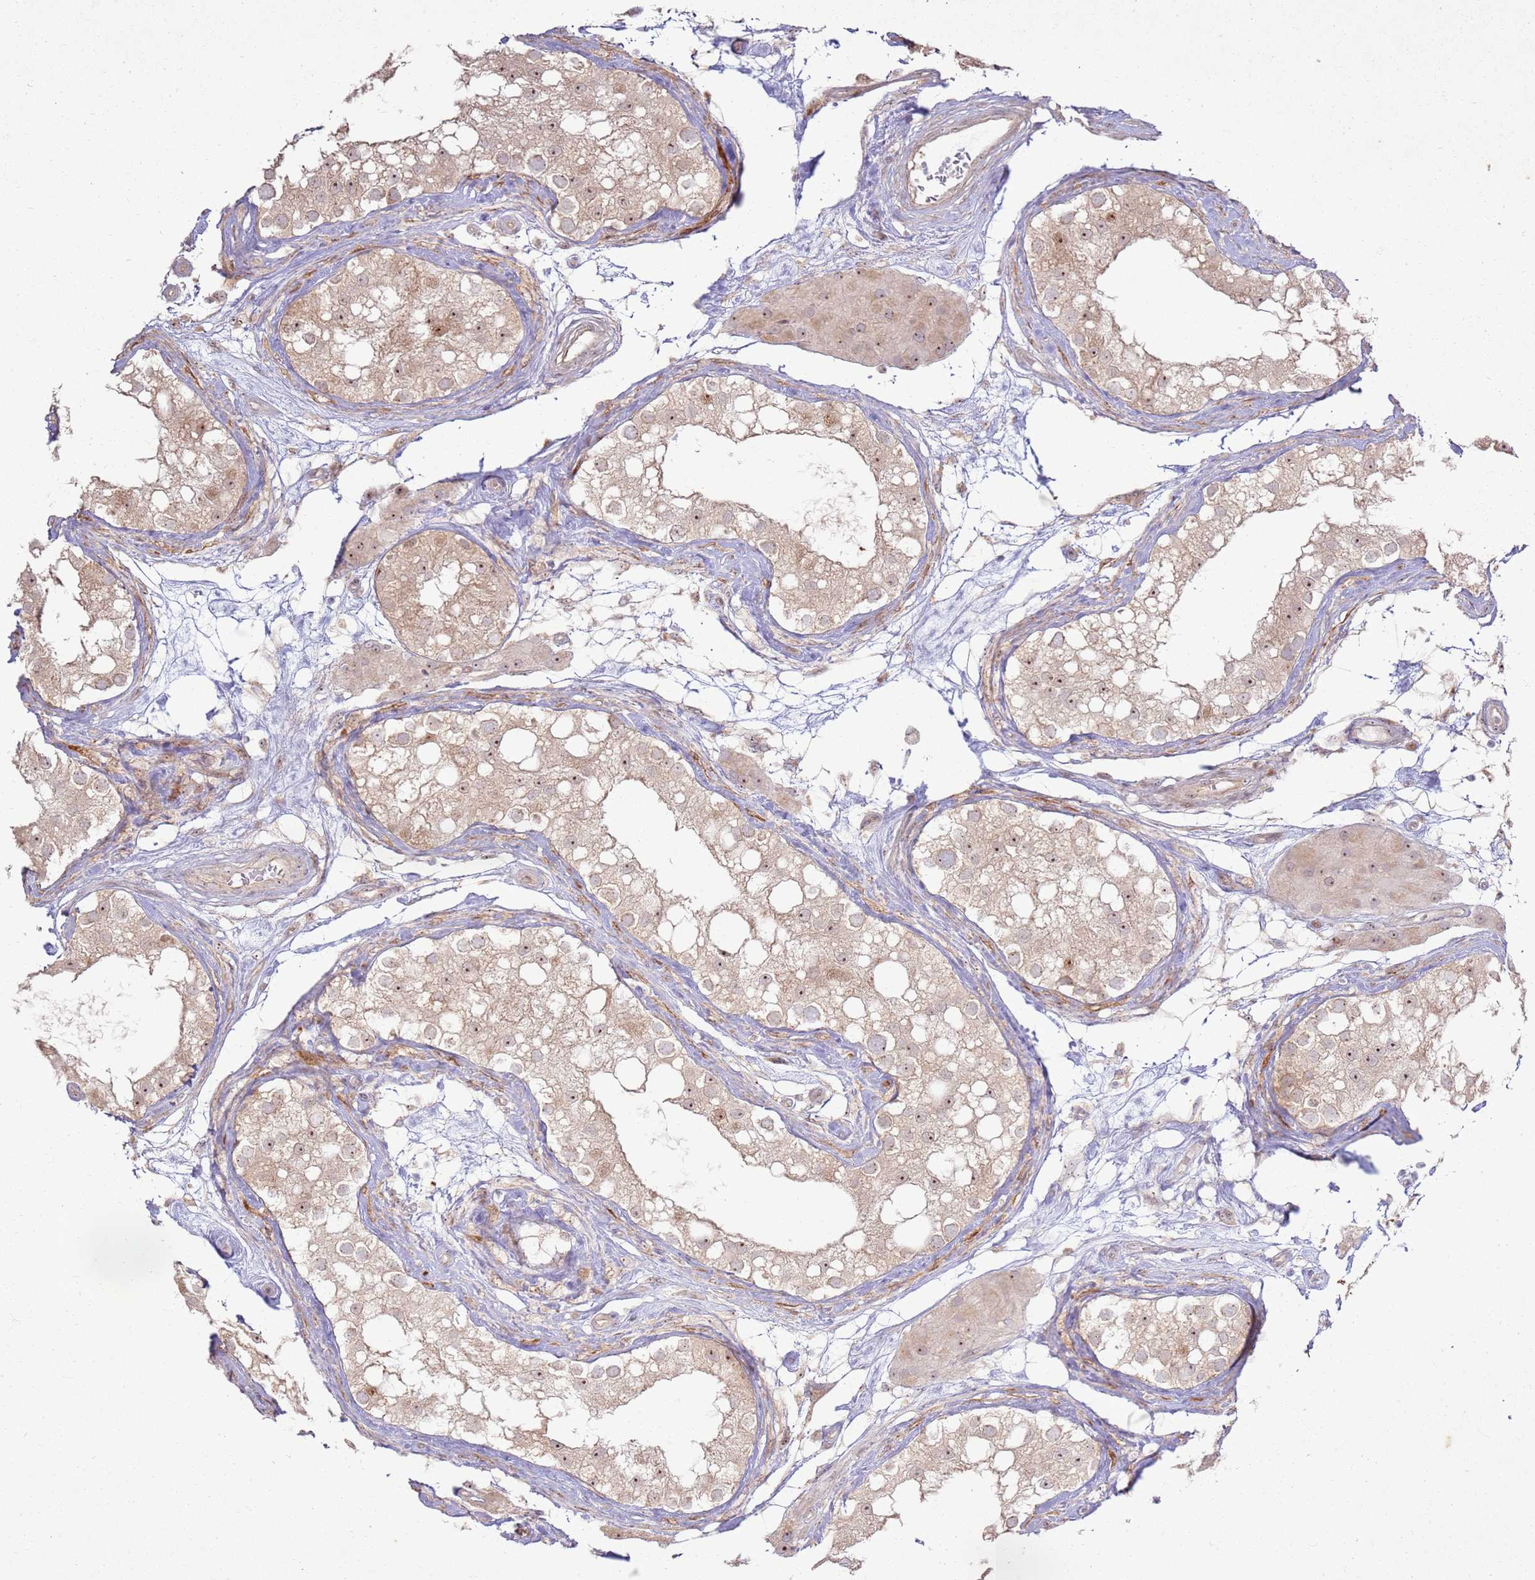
{"staining": {"intensity": "moderate", "quantity": "25%-75%", "location": "cytoplasmic/membranous,nuclear"}, "tissue": "testis", "cell_type": "Cells in seminiferous ducts", "image_type": "normal", "snomed": [{"axis": "morphology", "description": "Normal tissue, NOS"}, {"axis": "topography", "description": "Testis"}], "caption": "Moderate cytoplasmic/membranous,nuclear expression is appreciated in approximately 25%-75% of cells in seminiferous ducts in benign testis. (DAB (3,3'-diaminobenzidine) = brown stain, brightfield microscopy at high magnification).", "gene": "CNPY1", "patient": {"sex": "male", "age": 84}}